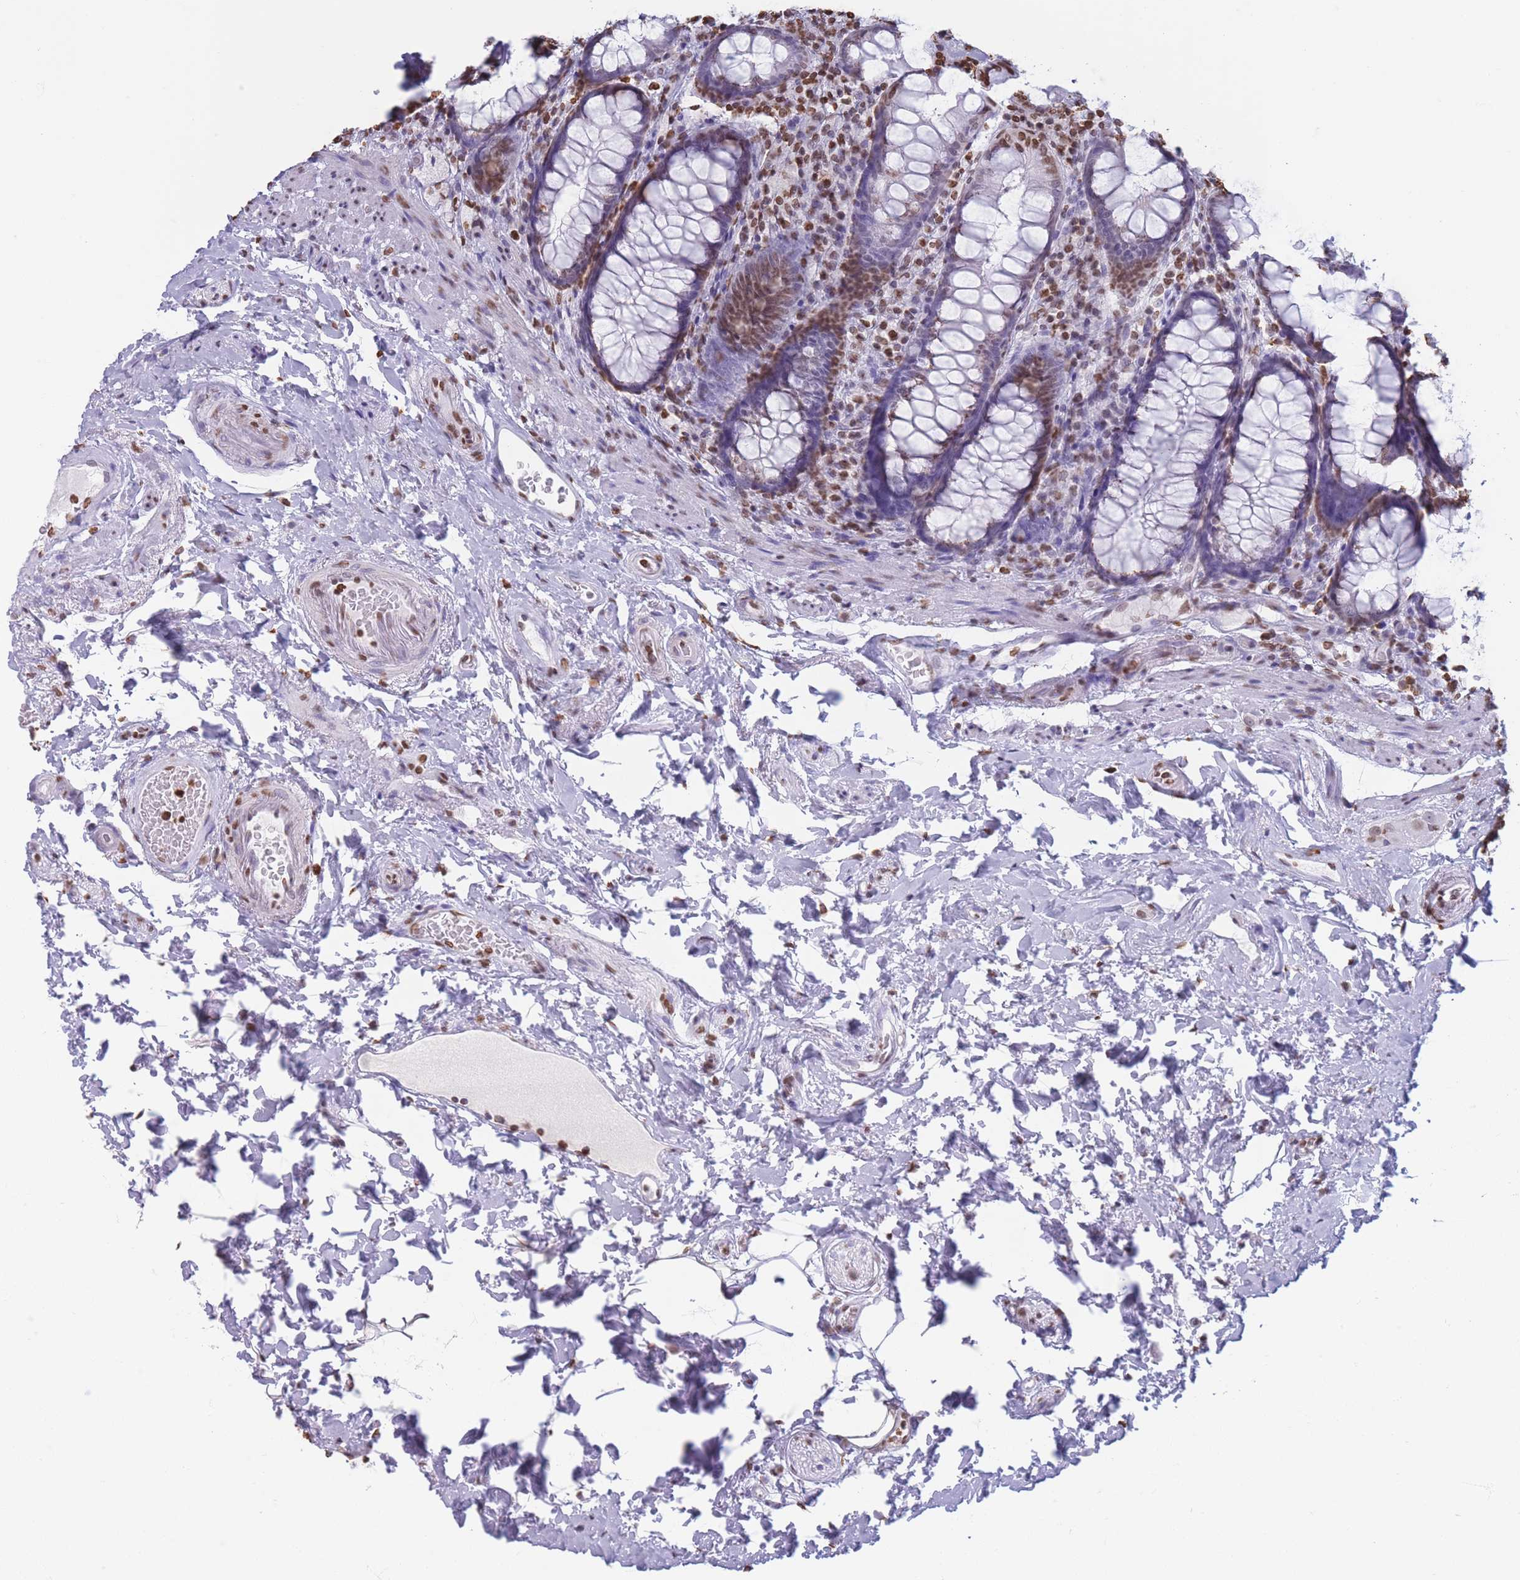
{"staining": {"intensity": "moderate", "quantity": "25%-75%", "location": "nuclear"}, "tissue": "rectum", "cell_type": "Glandular cells", "image_type": "normal", "snomed": [{"axis": "morphology", "description": "Normal tissue, NOS"}, {"axis": "topography", "description": "Rectum"}], "caption": "Protein expression analysis of benign rectum reveals moderate nuclear expression in about 25%-75% of glandular cells.", "gene": "RYK", "patient": {"sex": "male", "age": 83}}